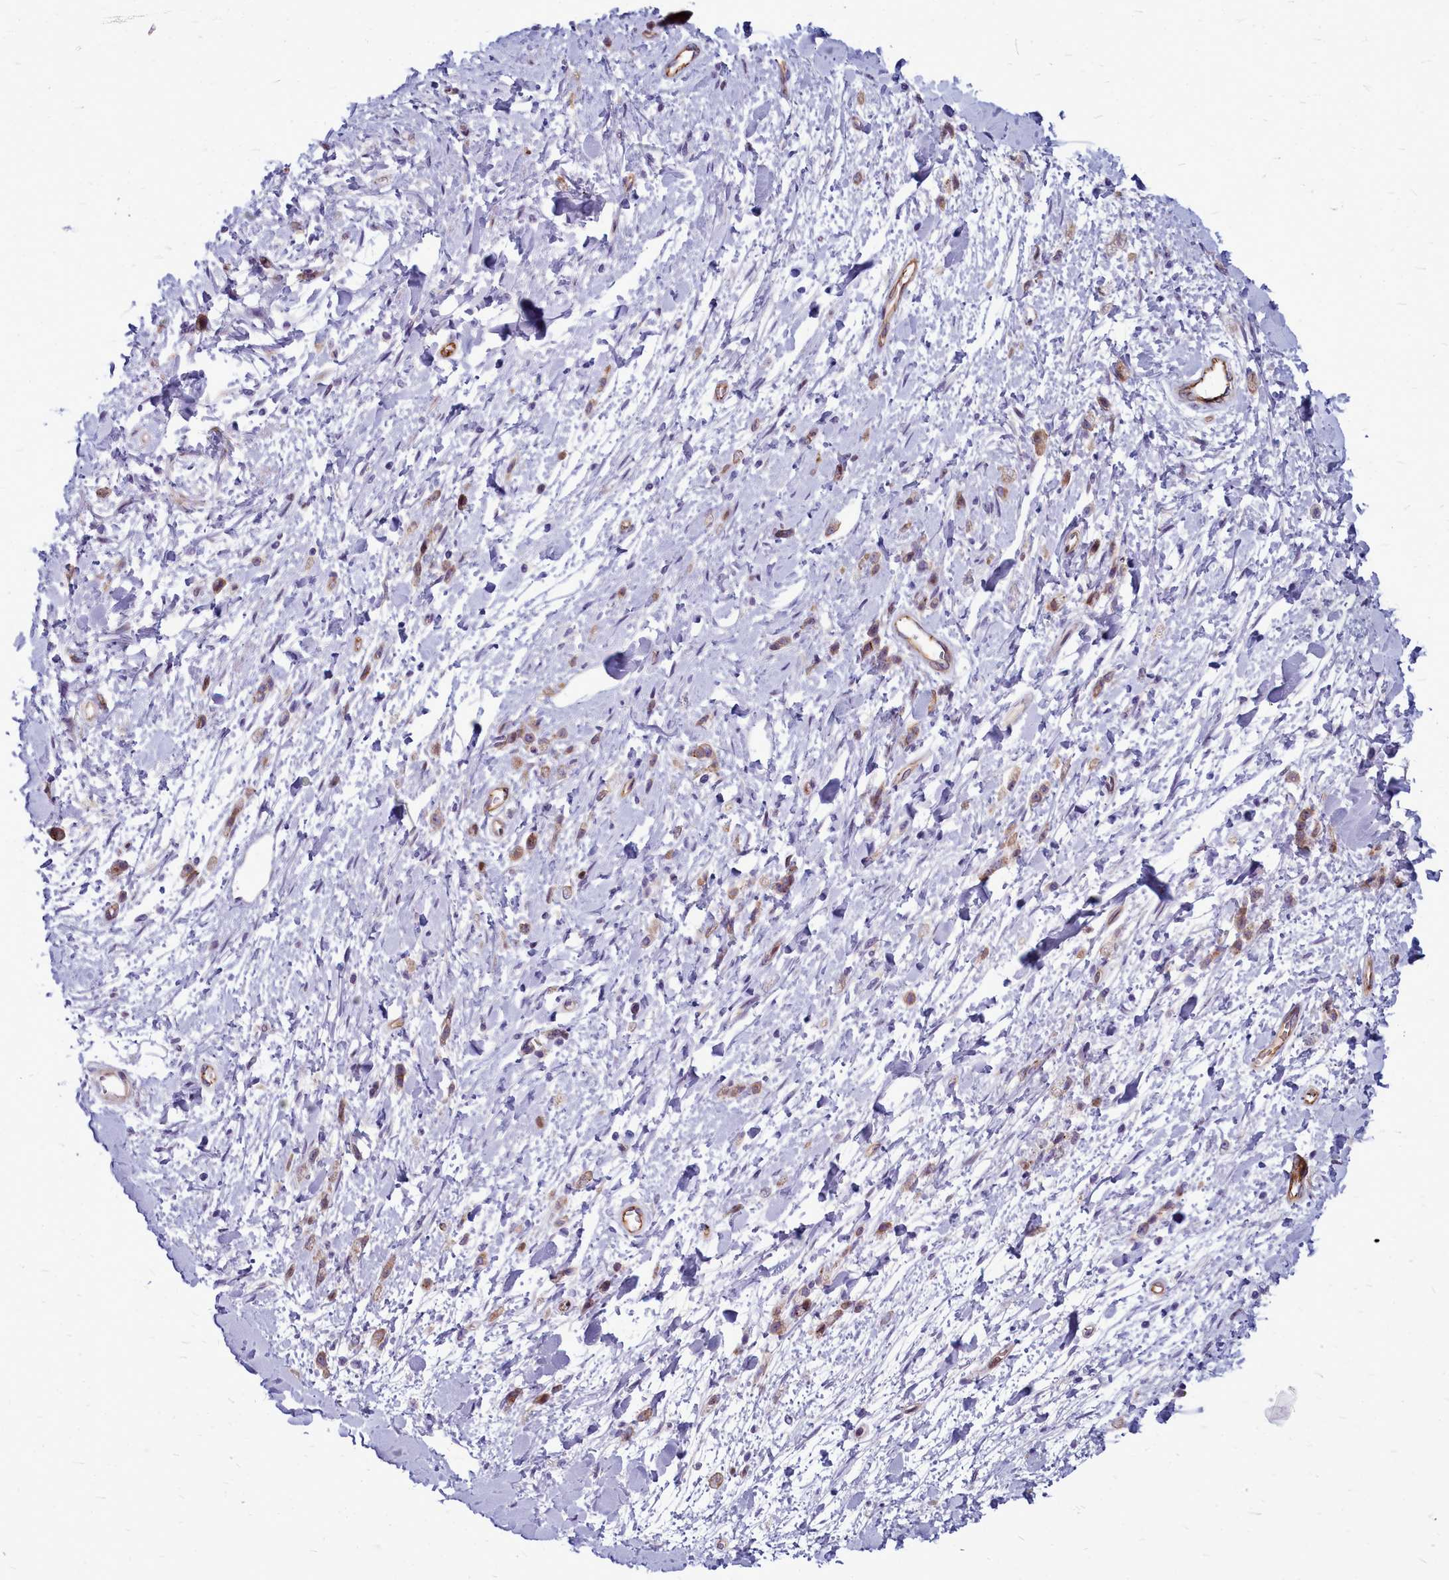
{"staining": {"intensity": "moderate", "quantity": ">75%", "location": "cytoplasmic/membranous"}, "tissue": "stomach cancer", "cell_type": "Tumor cells", "image_type": "cancer", "snomed": [{"axis": "morphology", "description": "Adenocarcinoma, NOS"}, {"axis": "topography", "description": "Stomach"}], "caption": "Brown immunohistochemical staining in human adenocarcinoma (stomach) demonstrates moderate cytoplasmic/membranous expression in approximately >75% of tumor cells.", "gene": "TTC5", "patient": {"sex": "female", "age": 60}}